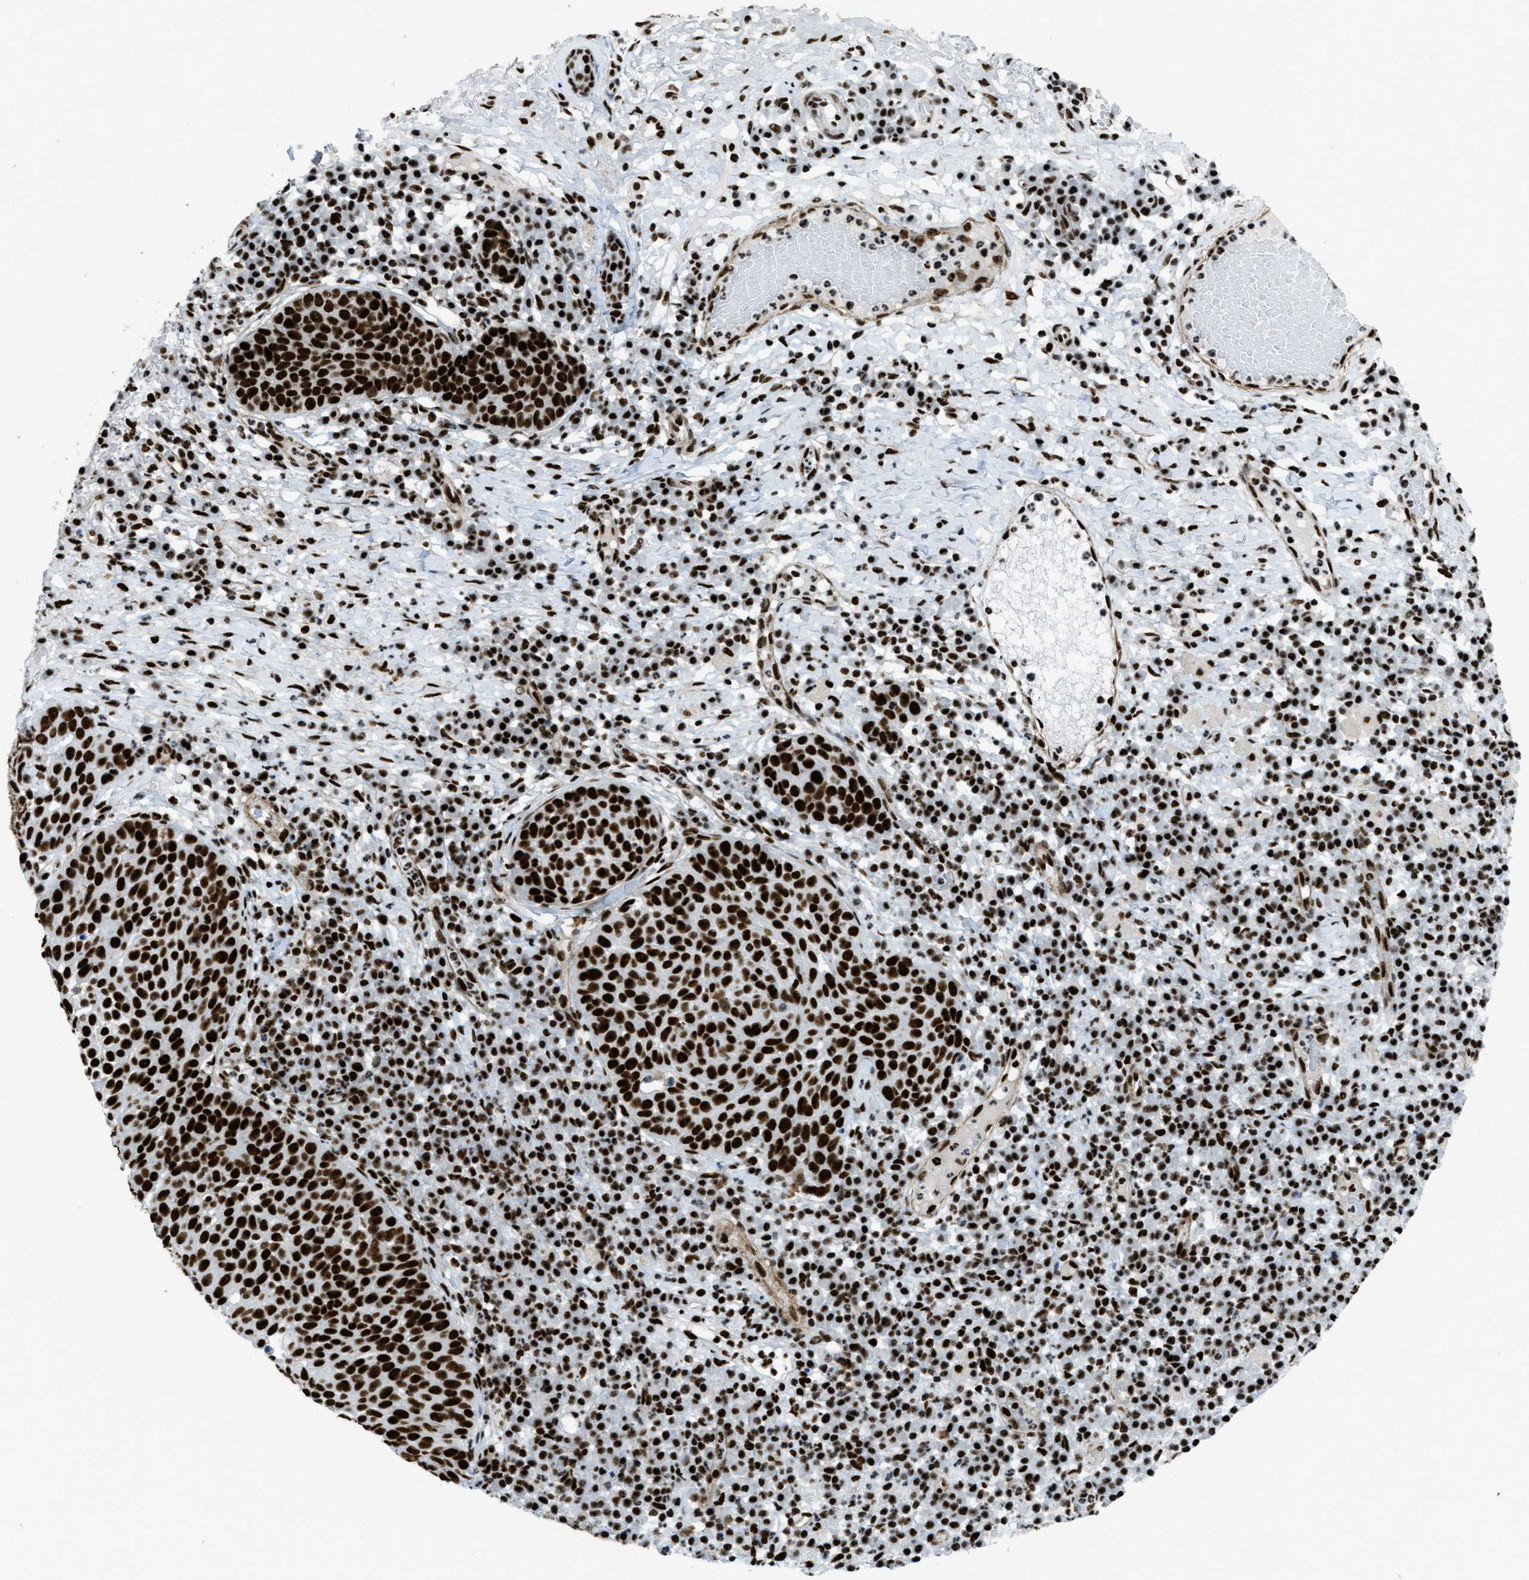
{"staining": {"intensity": "strong", "quantity": ">75%", "location": "nuclear"}, "tissue": "skin cancer", "cell_type": "Tumor cells", "image_type": "cancer", "snomed": [{"axis": "morphology", "description": "Squamous cell carcinoma in situ, NOS"}, {"axis": "morphology", "description": "Squamous cell carcinoma, NOS"}, {"axis": "topography", "description": "Skin"}], "caption": "Skin squamous cell carcinoma in situ was stained to show a protein in brown. There is high levels of strong nuclear expression in about >75% of tumor cells.", "gene": "ZNF207", "patient": {"sex": "male", "age": 93}}